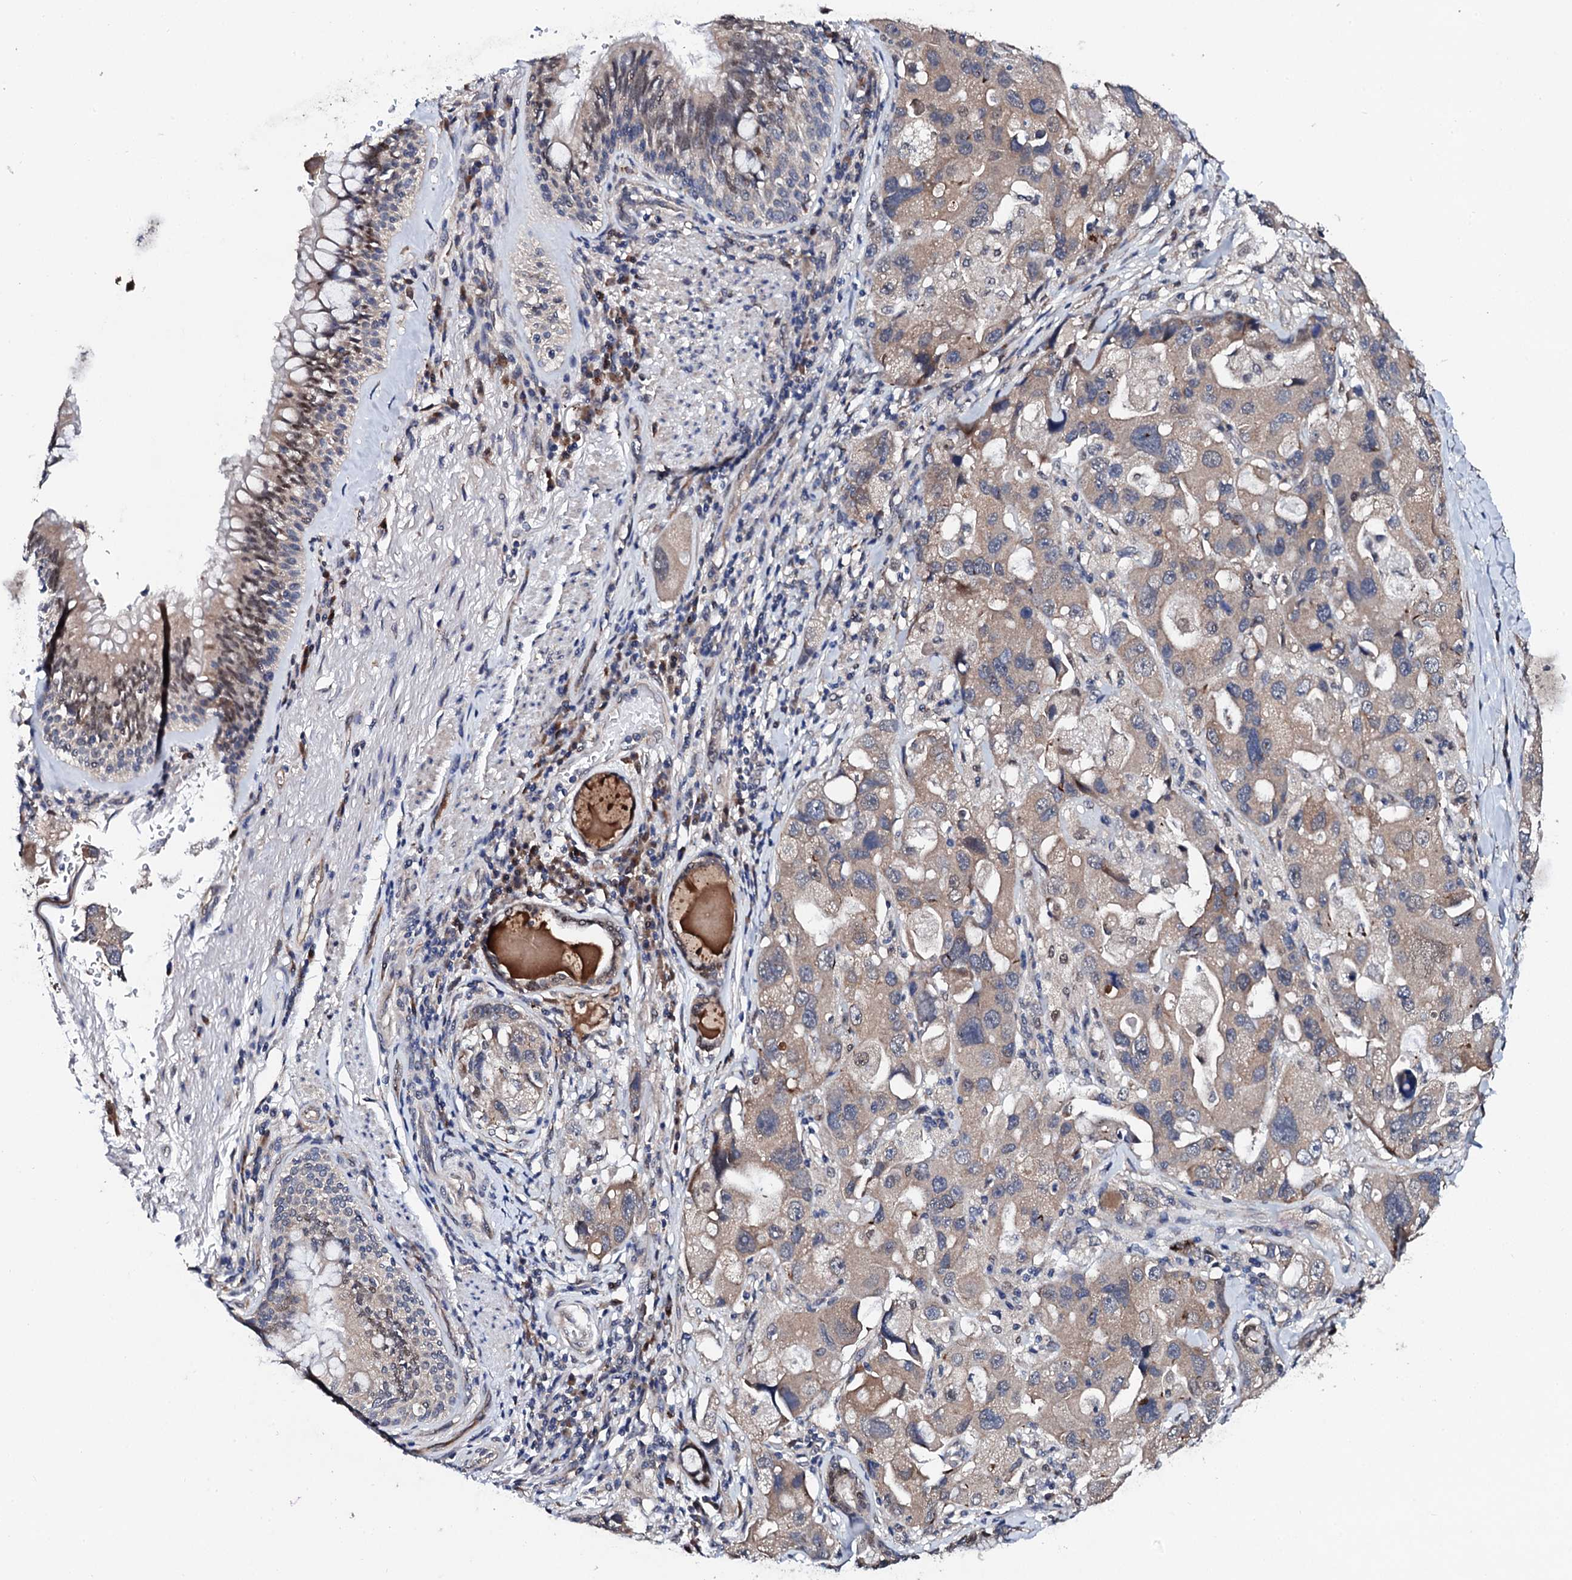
{"staining": {"intensity": "weak", "quantity": ">75%", "location": "cytoplasmic/membranous"}, "tissue": "lung cancer", "cell_type": "Tumor cells", "image_type": "cancer", "snomed": [{"axis": "morphology", "description": "Adenocarcinoma, NOS"}, {"axis": "topography", "description": "Lung"}], "caption": "This histopathology image displays adenocarcinoma (lung) stained with immunohistochemistry to label a protein in brown. The cytoplasmic/membranous of tumor cells show weak positivity for the protein. Nuclei are counter-stained blue.", "gene": "IP6K1", "patient": {"sex": "female", "age": 54}}